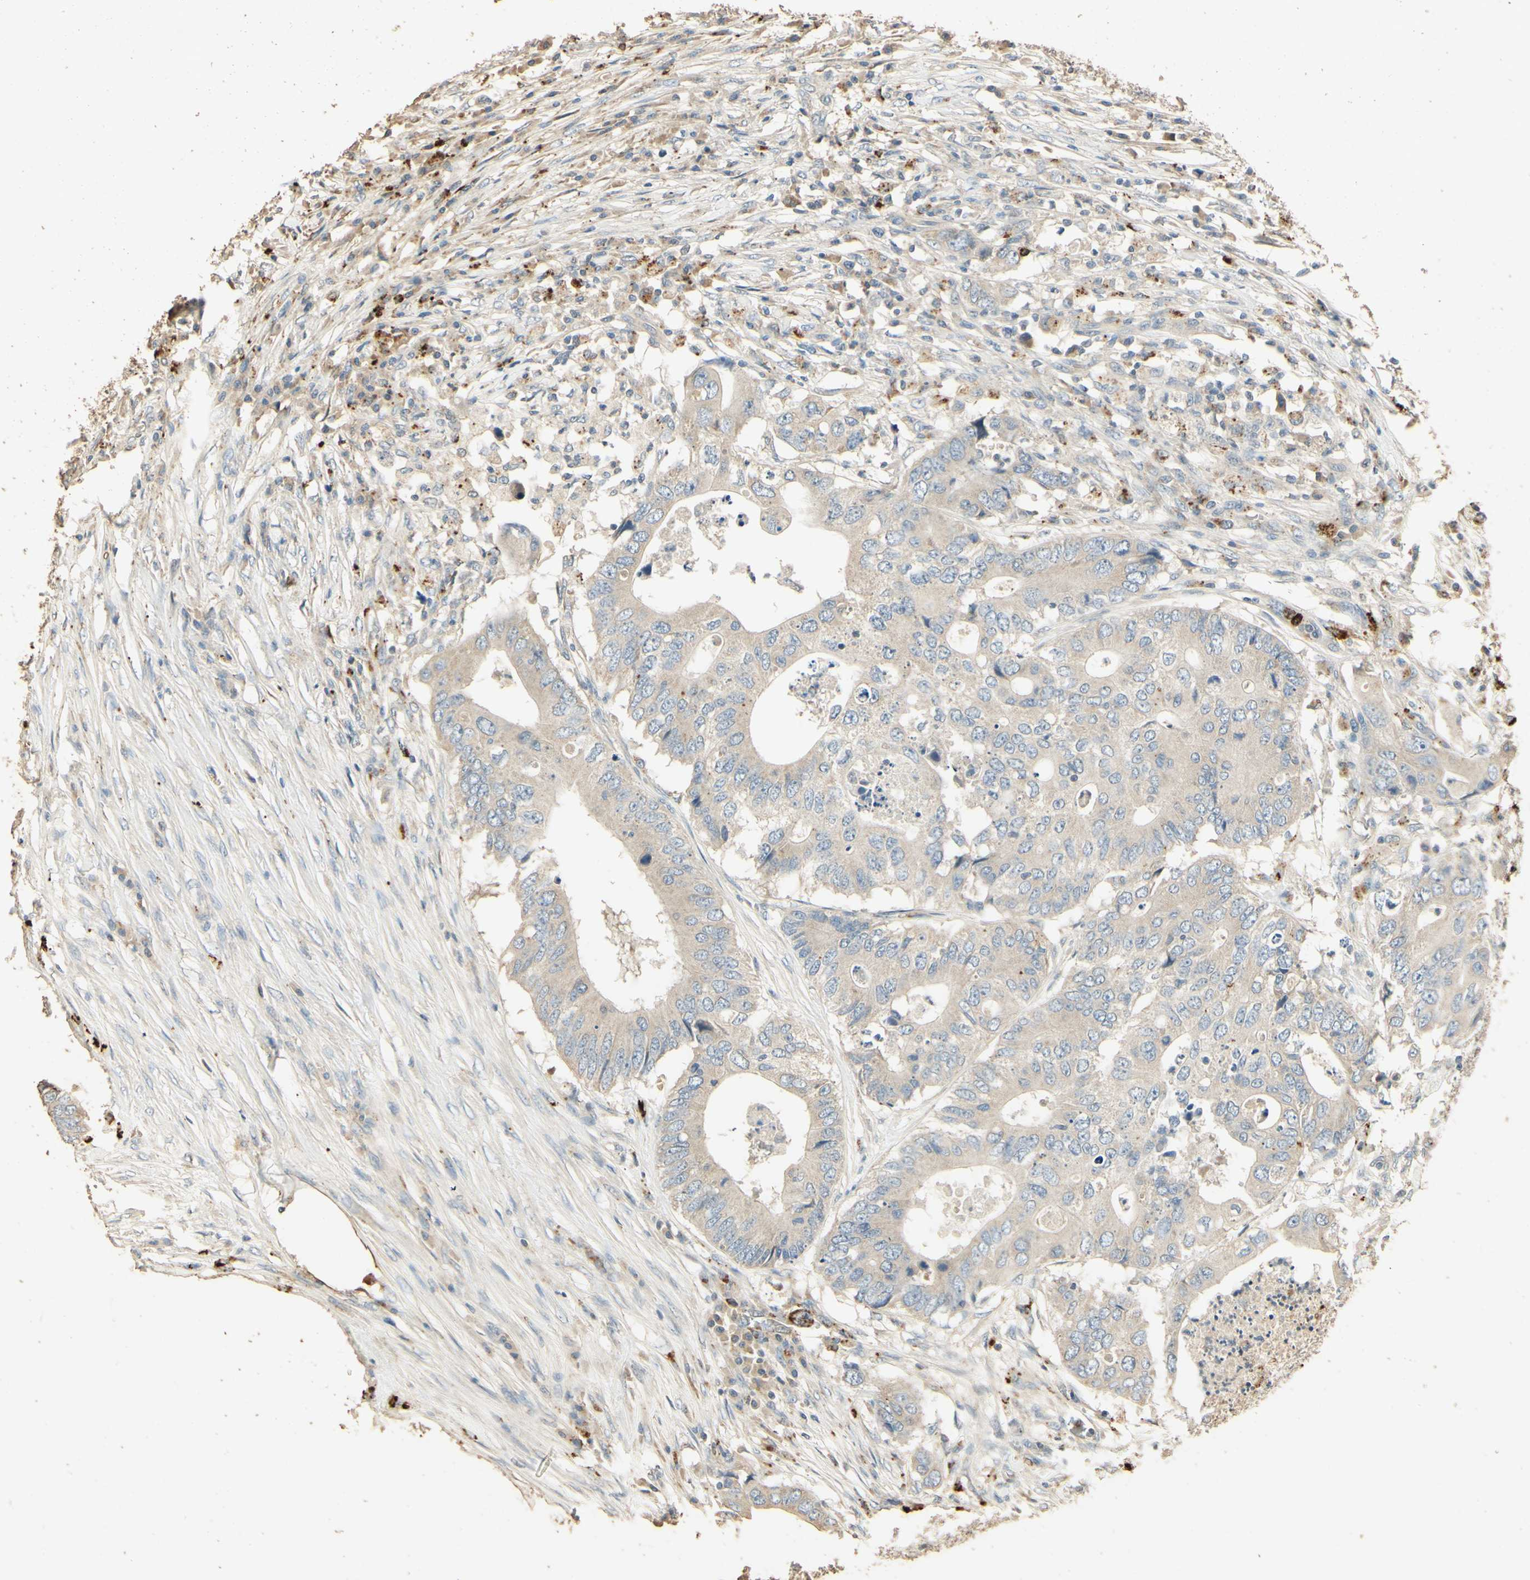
{"staining": {"intensity": "negative", "quantity": "none", "location": "none"}, "tissue": "colorectal cancer", "cell_type": "Tumor cells", "image_type": "cancer", "snomed": [{"axis": "morphology", "description": "Adenocarcinoma, NOS"}, {"axis": "topography", "description": "Colon"}], "caption": "Immunohistochemical staining of colorectal cancer demonstrates no significant staining in tumor cells.", "gene": "ARHGEF17", "patient": {"sex": "male", "age": 71}}